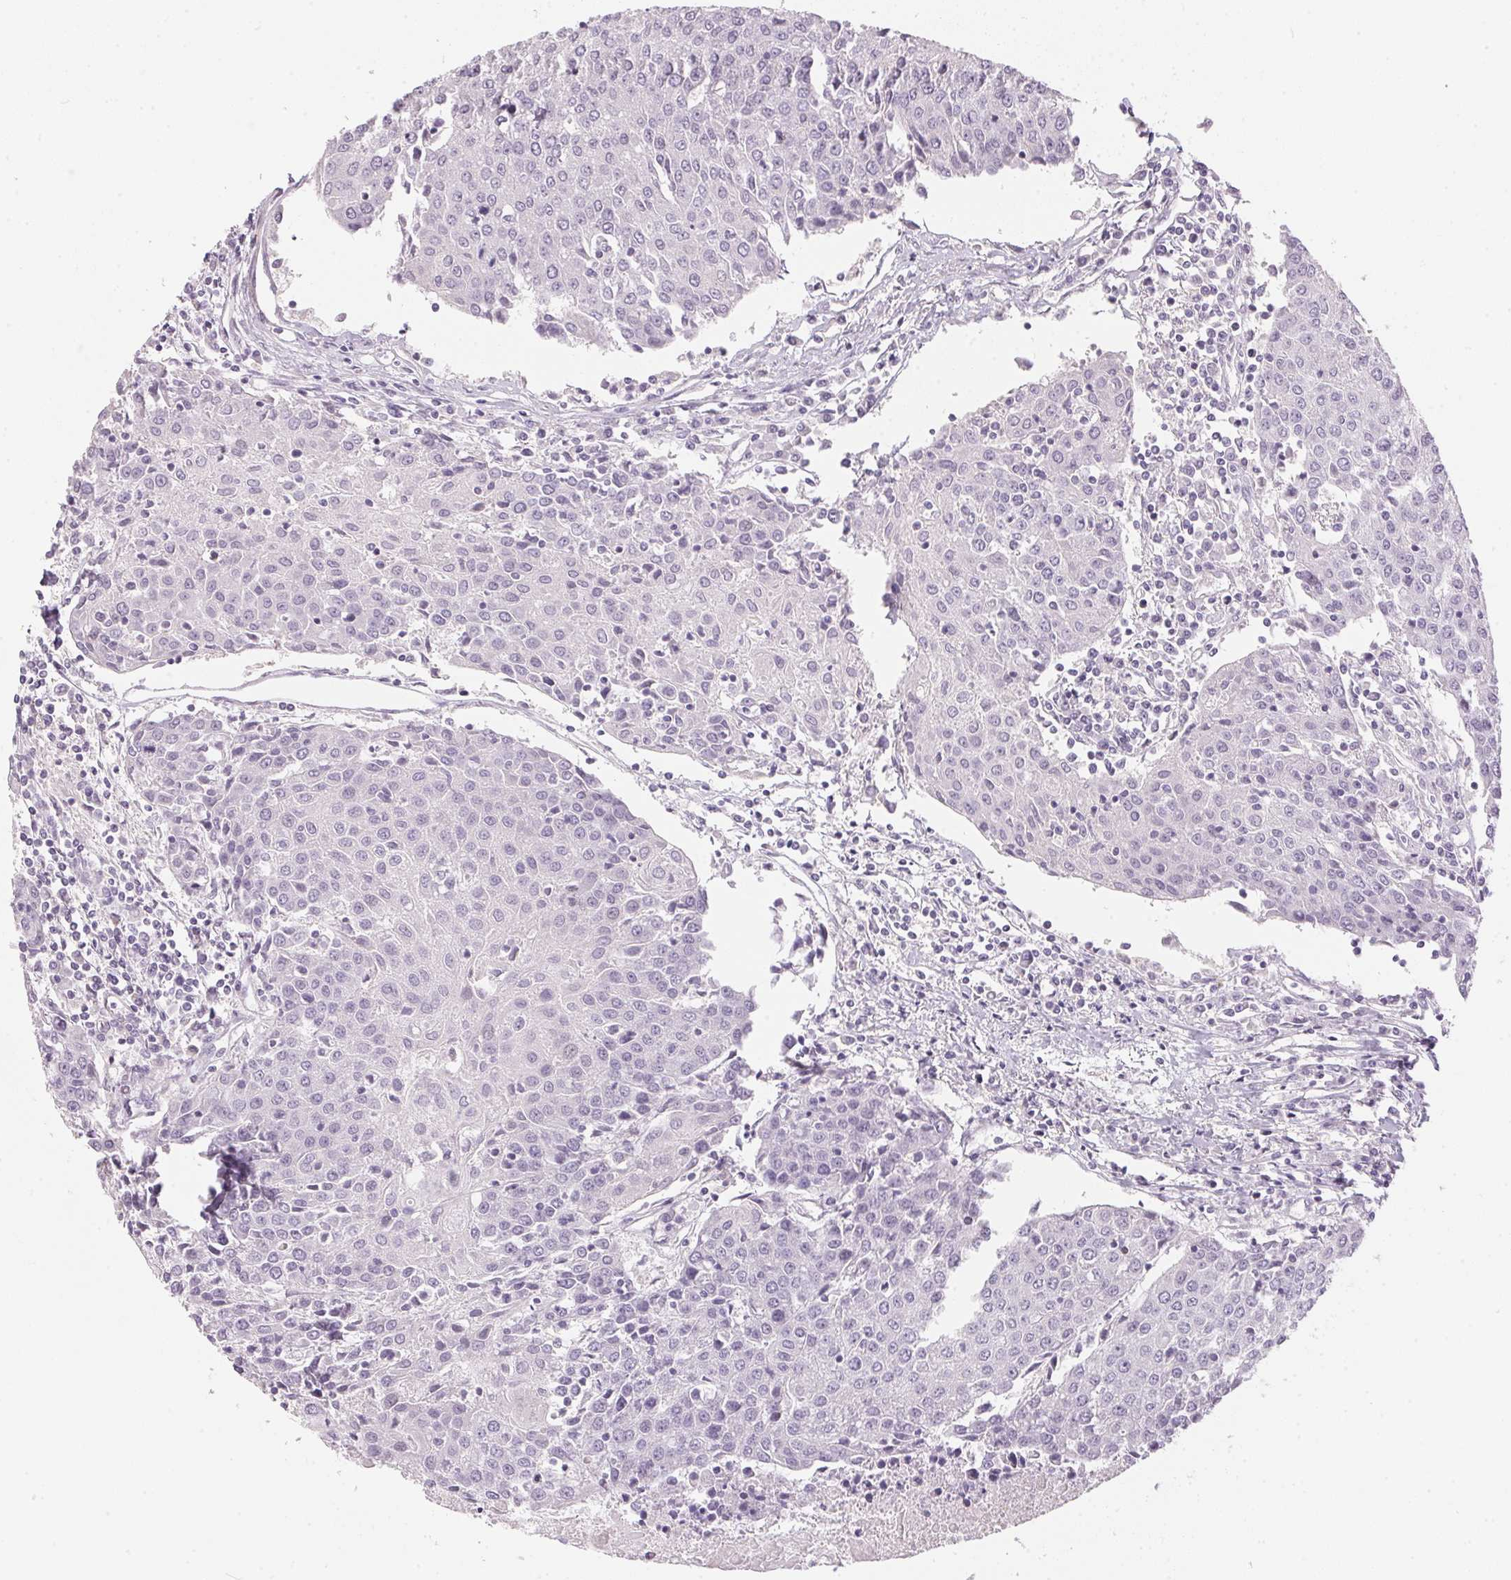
{"staining": {"intensity": "negative", "quantity": "none", "location": "none"}, "tissue": "urothelial cancer", "cell_type": "Tumor cells", "image_type": "cancer", "snomed": [{"axis": "morphology", "description": "Urothelial carcinoma, High grade"}, {"axis": "topography", "description": "Urinary bladder"}], "caption": "Protein analysis of urothelial carcinoma (high-grade) demonstrates no significant staining in tumor cells.", "gene": "GDAP1L1", "patient": {"sex": "female", "age": 85}}